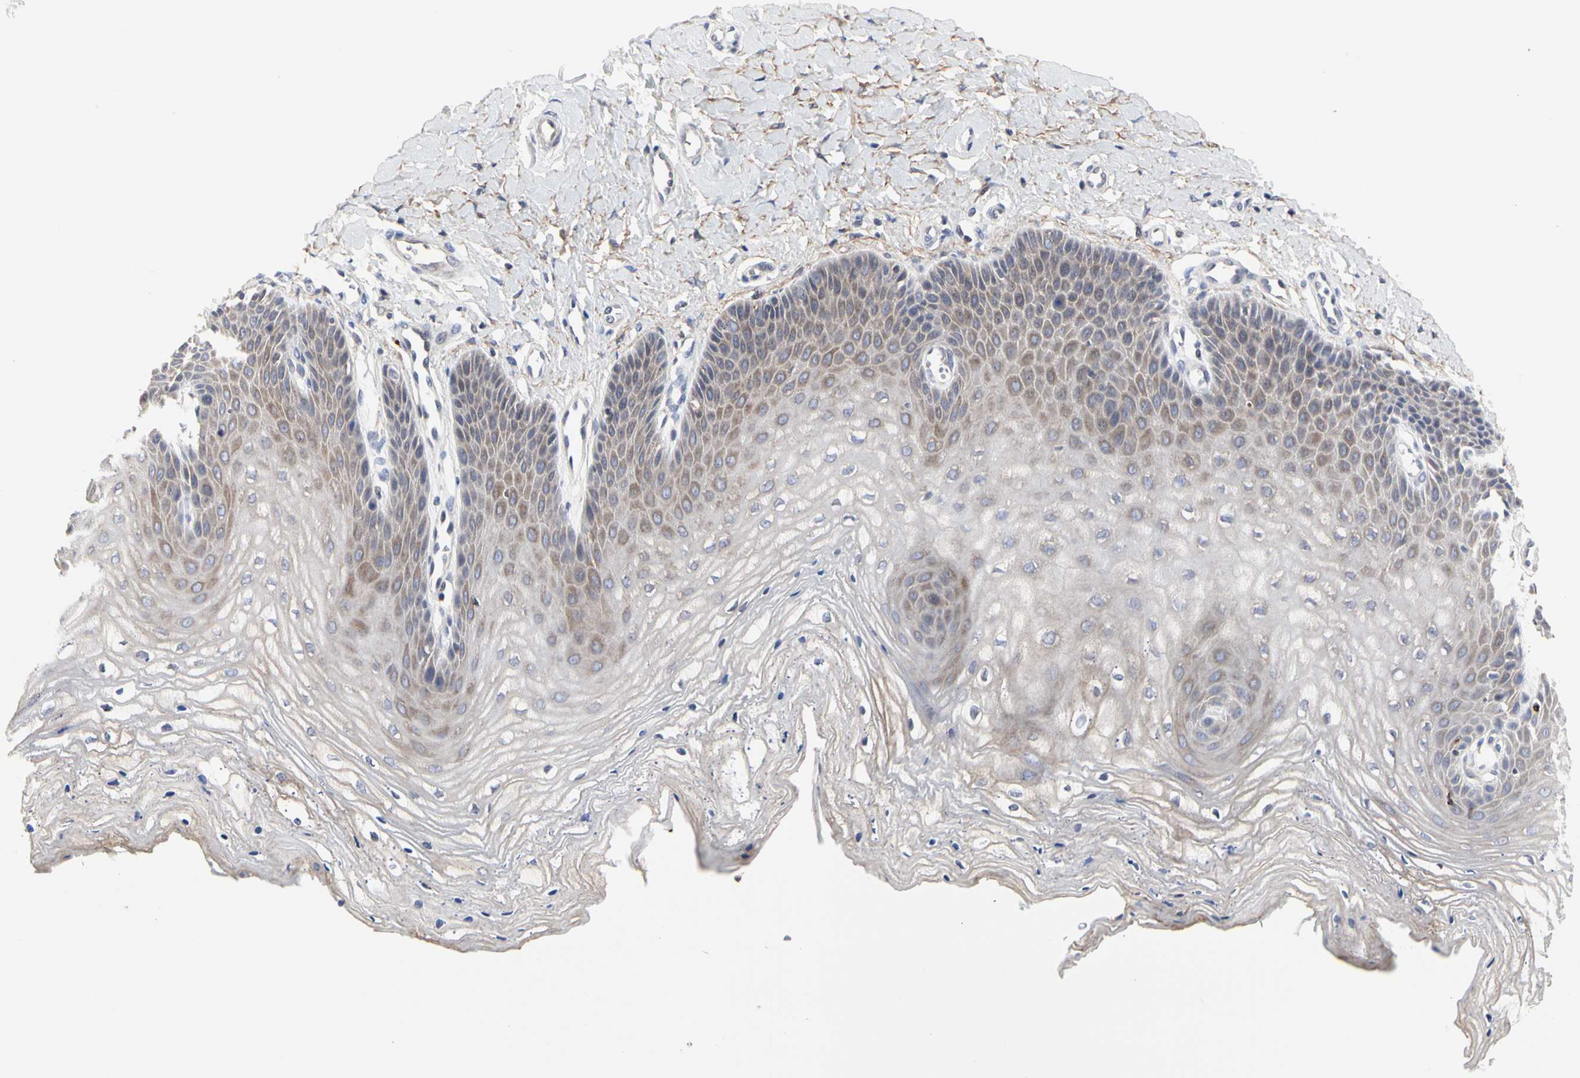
{"staining": {"intensity": "moderate", "quantity": "<25%", "location": "cytoplasmic/membranous"}, "tissue": "vagina", "cell_type": "Squamous epithelial cells", "image_type": "normal", "snomed": [{"axis": "morphology", "description": "Normal tissue, NOS"}, {"axis": "topography", "description": "Vagina"}], "caption": "DAB immunohistochemical staining of normal vagina exhibits moderate cytoplasmic/membranous protein expression in approximately <25% of squamous epithelial cells. (Brightfield microscopy of DAB IHC at high magnification).", "gene": "TSKU", "patient": {"sex": "female", "age": 68}}